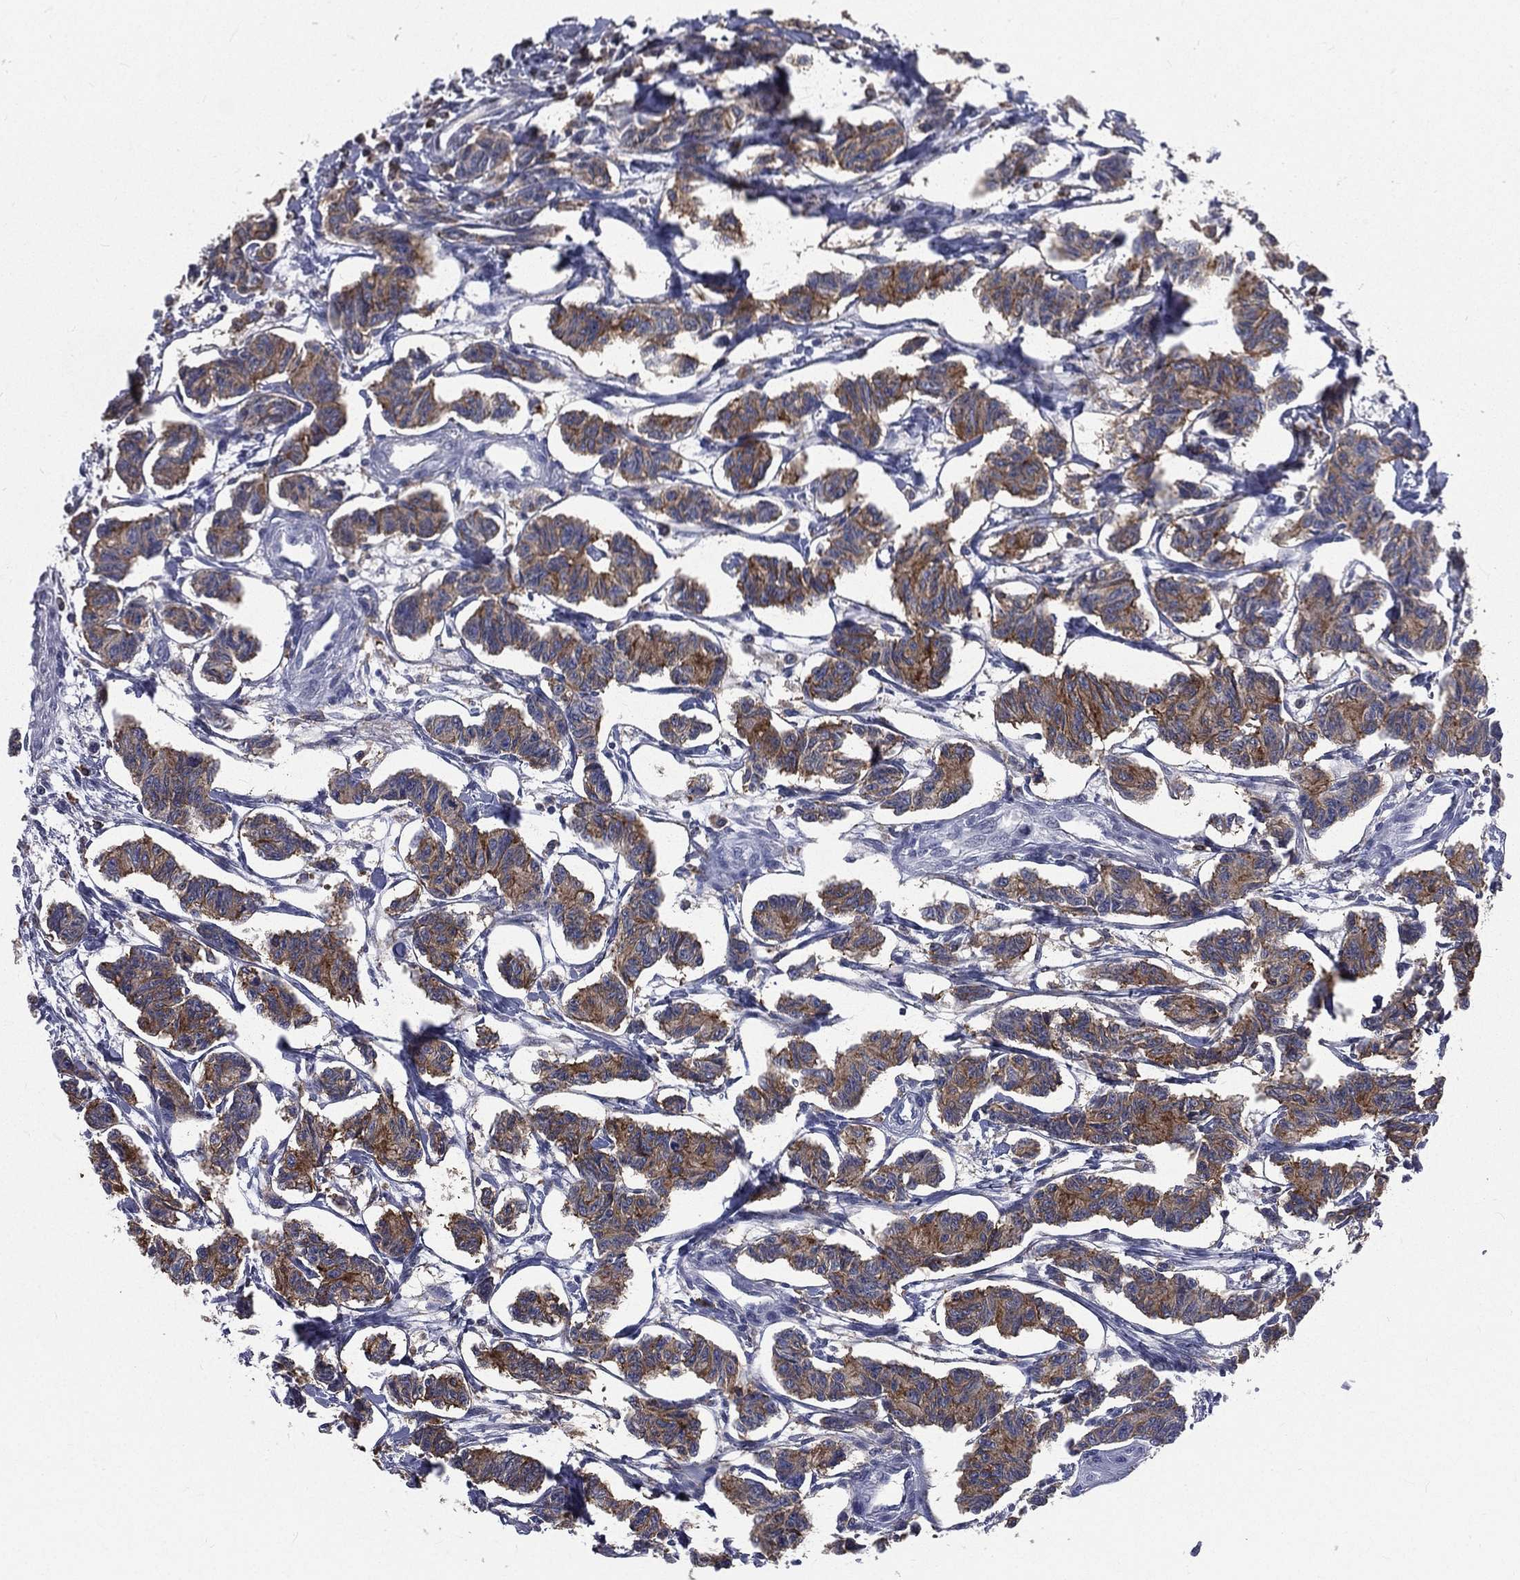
{"staining": {"intensity": "moderate", "quantity": ">75%", "location": "cytoplasmic/membranous"}, "tissue": "carcinoid", "cell_type": "Tumor cells", "image_type": "cancer", "snomed": [{"axis": "morphology", "description": "Carcinoid, malignant, NOS"}, {"axis": "topography", "description": "Kidney"}], "caption": "Protein expression analysis of human carcinoid reveals moderate cytoplasmic/membranous positivity in about >75% of tumor cells. (brown staining indicates protein expression, while blue staining denotes nuclei).", "gene": "BASP1", "patient": {"sex": "female", "age": 41}}